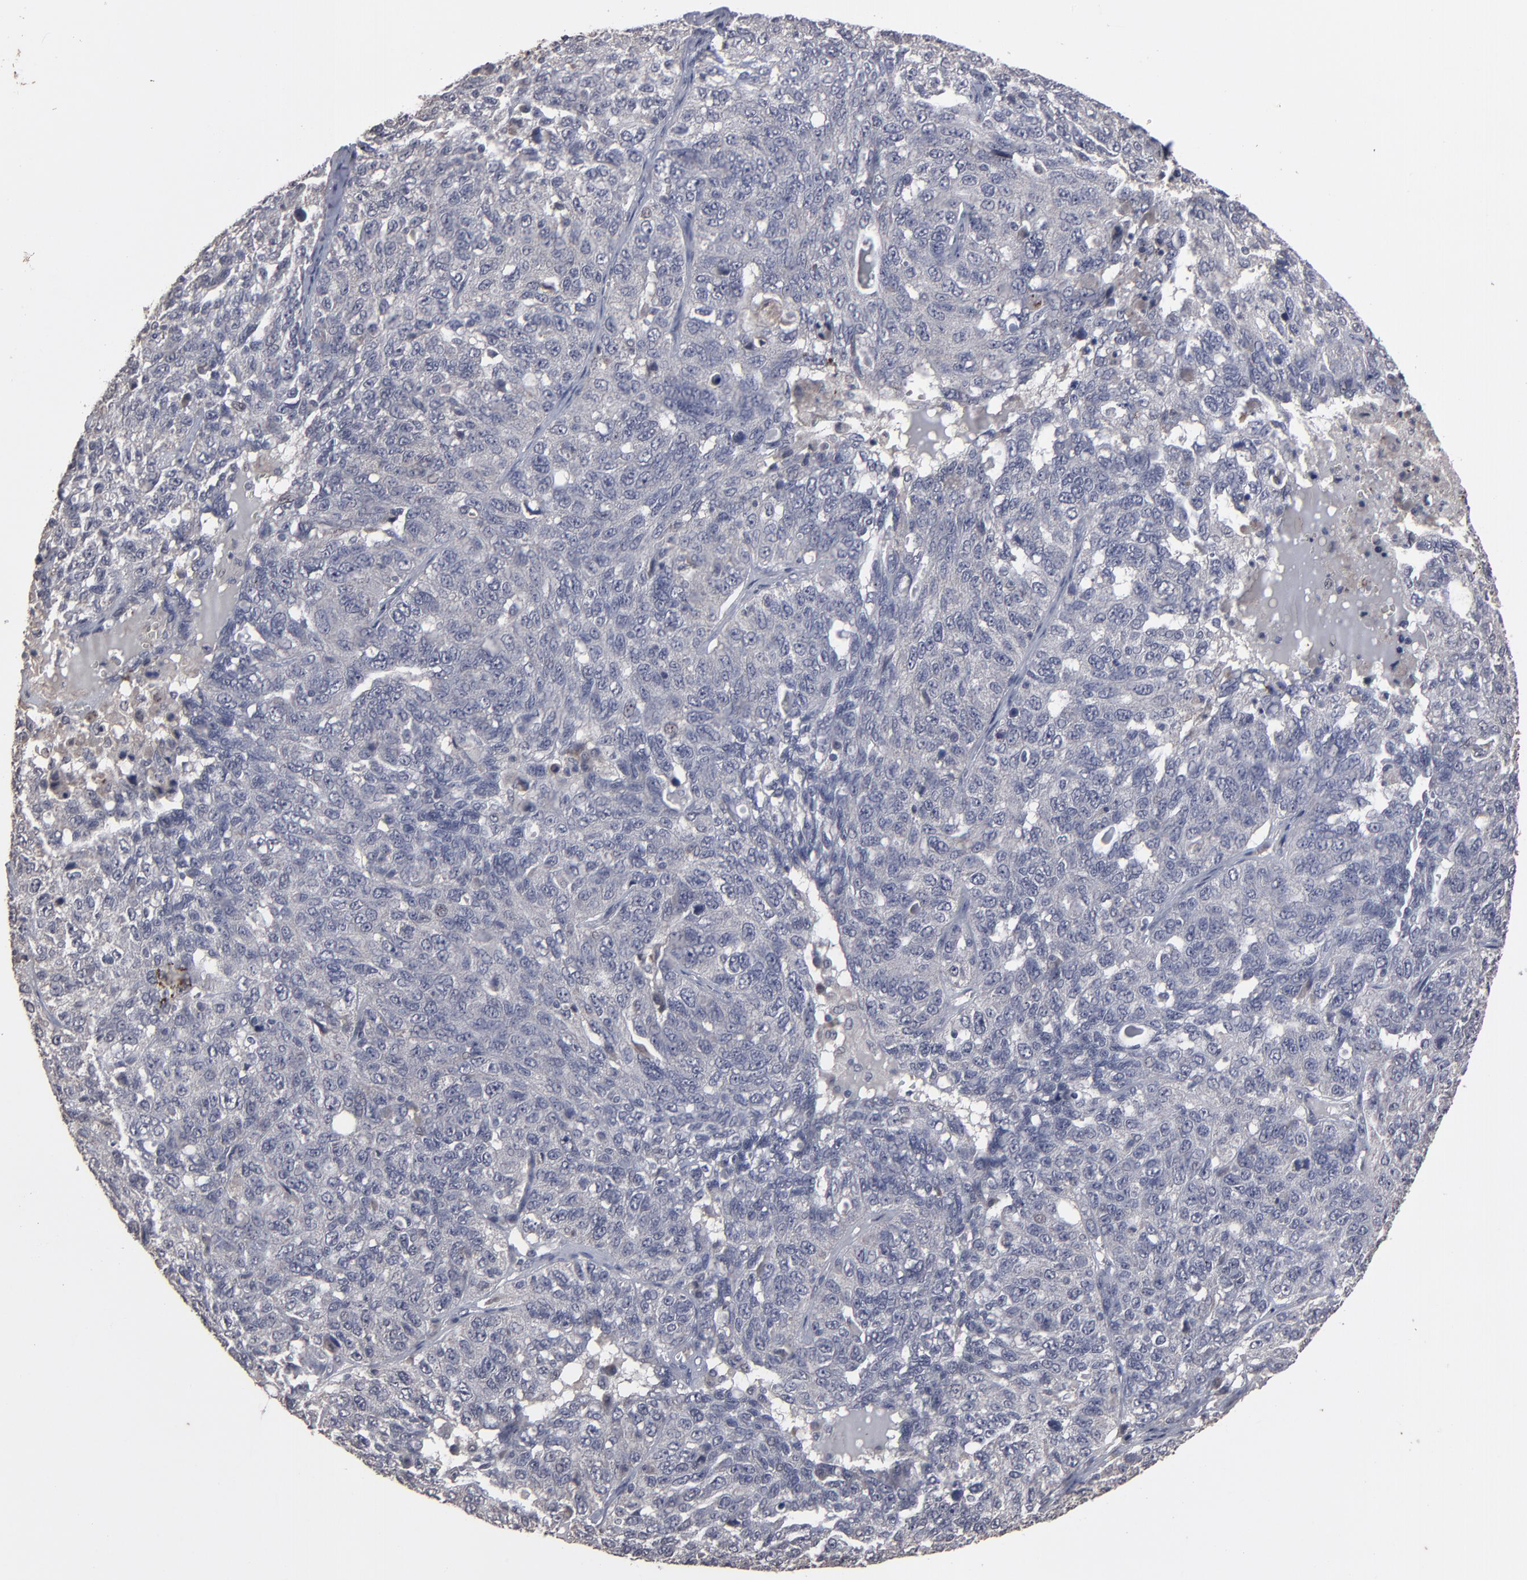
{"staining": {"intensity": "weak", "quantity": "<25%", "location": "nuclear"}, "tissue": "ovarian cancer", "cell_type": "Tumor cells", "image_type": "cancer", "snomed": [{"axis": "morphology", "description": "Cystadenocarcinoma, serous, NOS"}, {"axis": "topography", "description": "Ovary"}], "caption": "This is an immunohistochemistry (IHC) image of ovarian cancer (serous cystadenocarcinoma). There is no positivity in tumor cells.", "gene": "SLC22A17", "patient": {"sex": "female", "age": 71}}